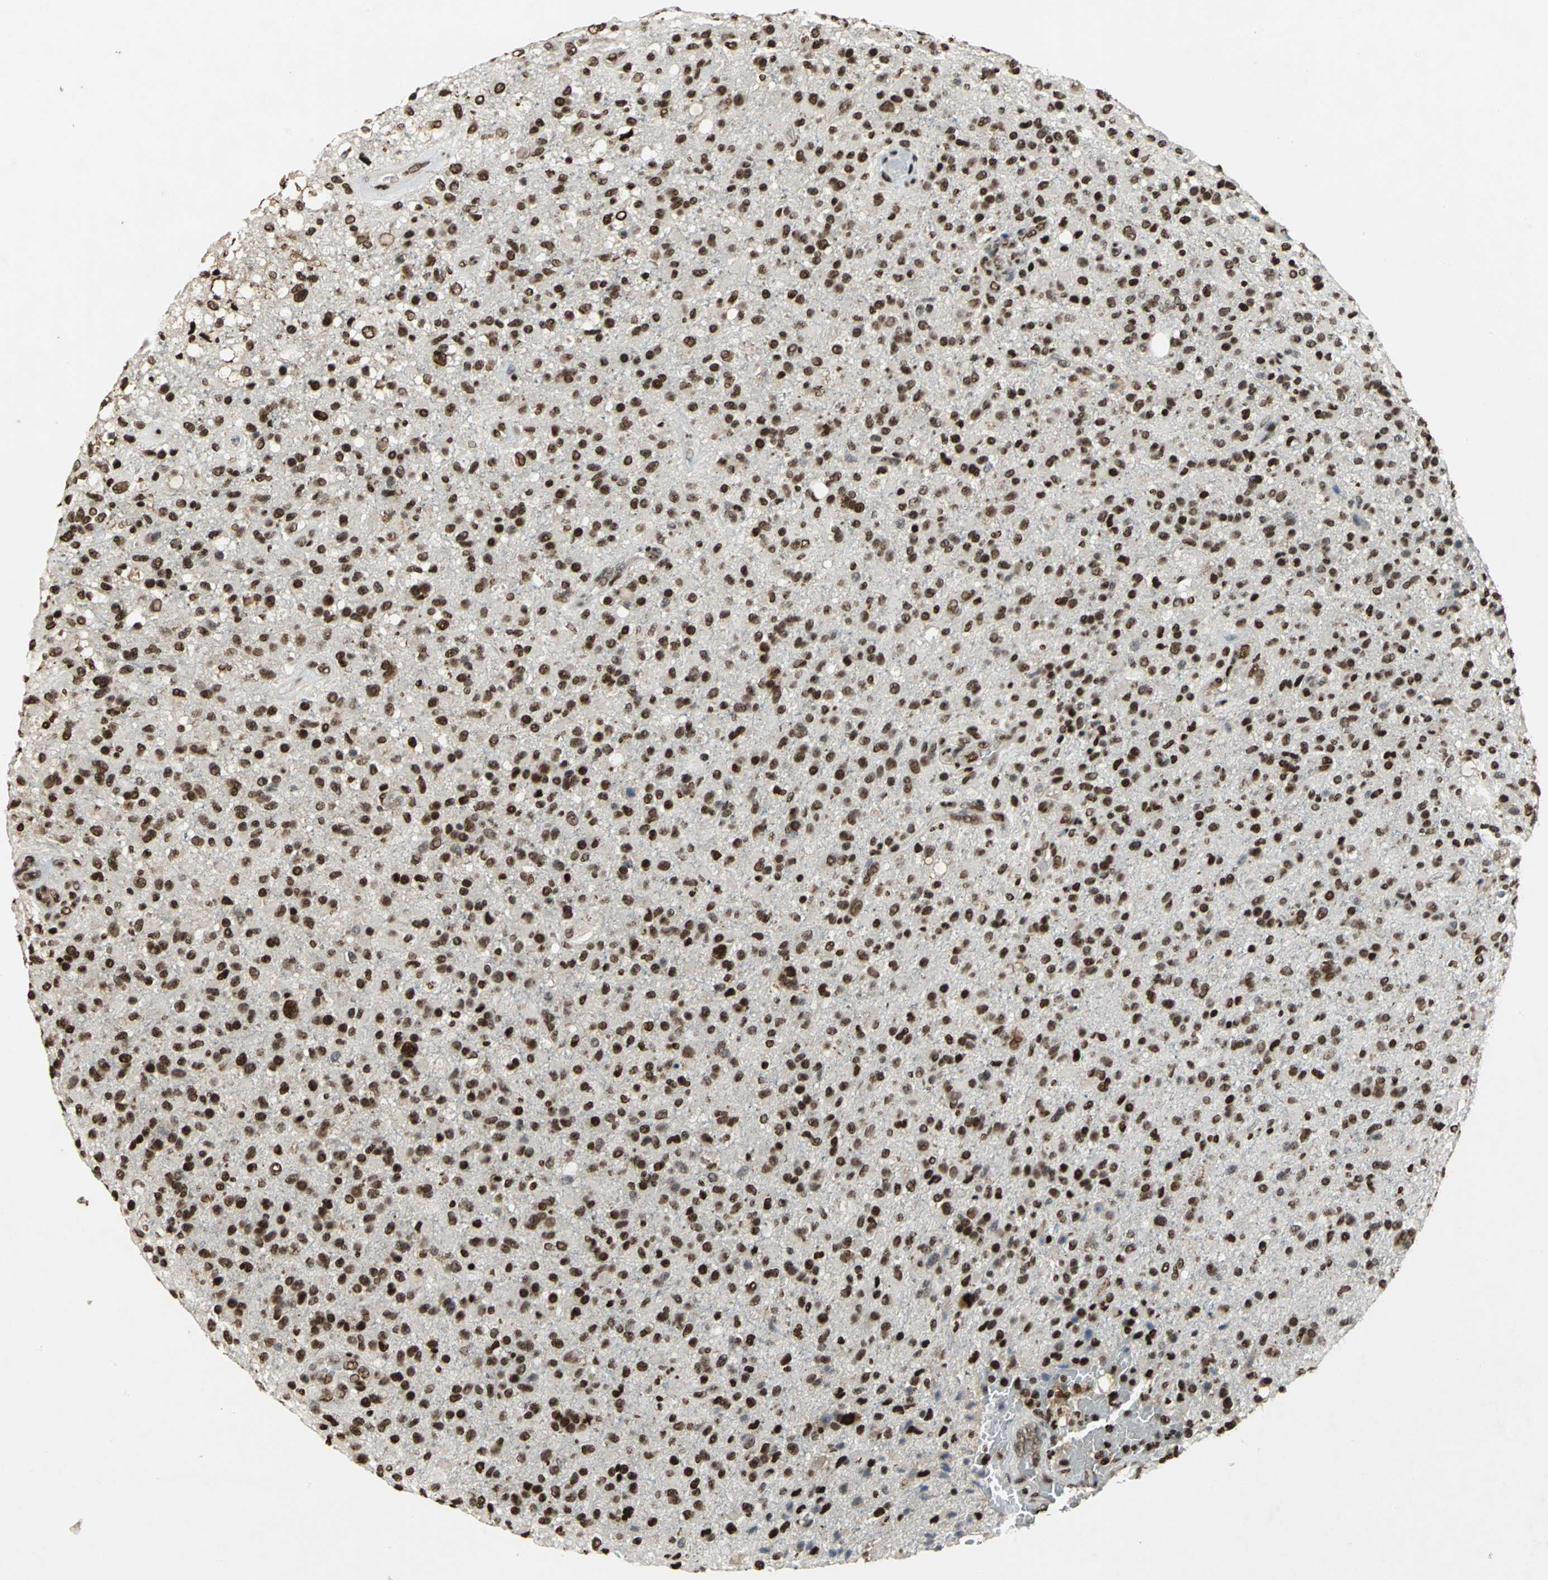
{"staining": {"intensity": "strong", "quantity": ">75%", "location": "nuclear"}, "tissue": "glioma", "cell_type": "Tumor cells", "image_type": "cancer", "snomed": [{"axis": "morphology", "description": "Glioma, malignant, High grade"}, {"axis": "topography", "description": "Brain"}], "caption": "Protein analysis of high-grade glioma (malignant) tissue shows strong nuclear positivity in about >75% of tumor cells.", "gene": "ANP32A", "patient": {"sex": "male", "age": 71}}